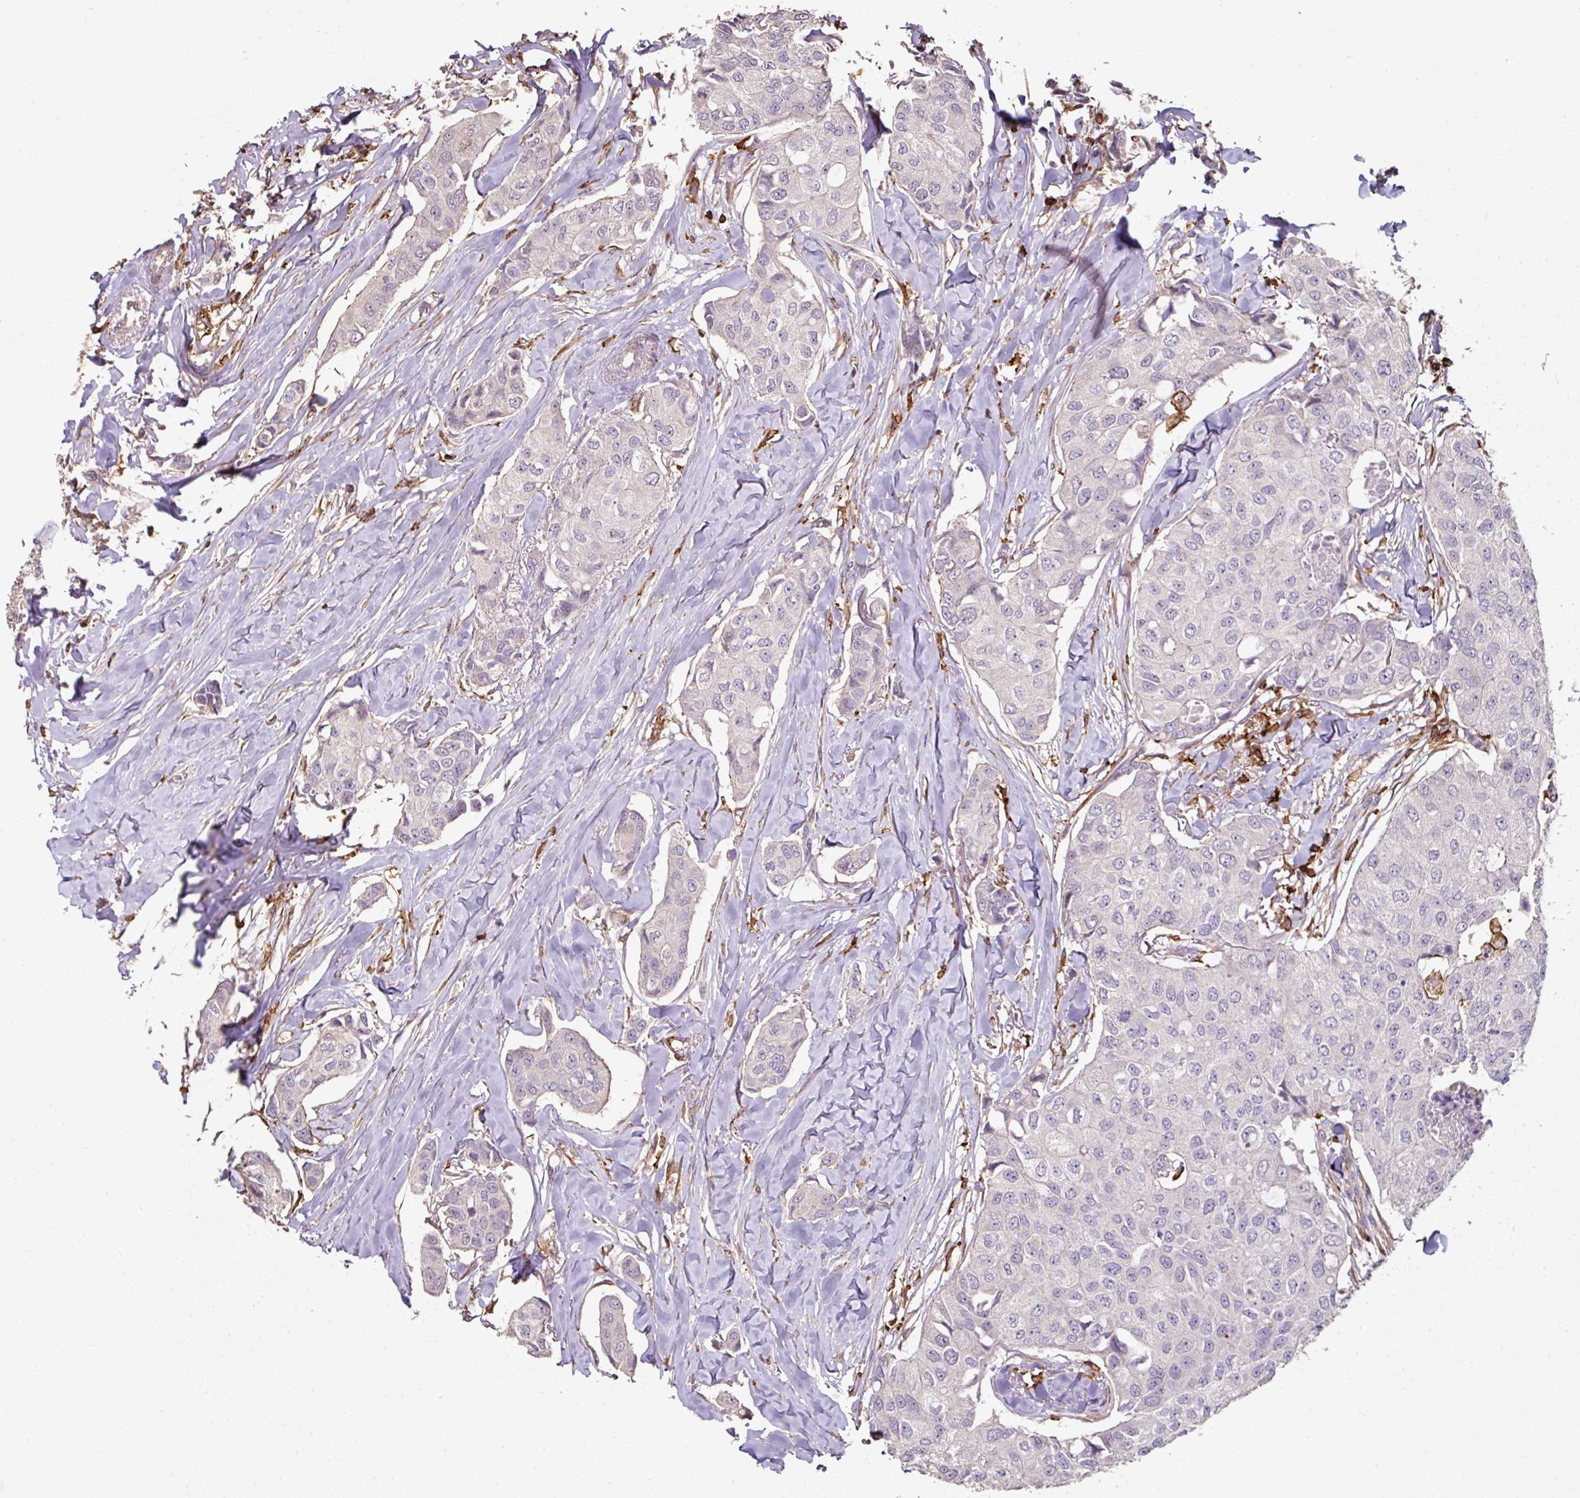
{"staining": {"intensity": "negative", "quantity": "none", "location": "none"}, "tissue": "breast cancer", "cell_type": "Tumor cells", "image_type": "cancer", "snomed": [{"axis": "morphology", "description": "Duct carcinoma"}, {"axis": "topography", "description": "Breast"}], "caption": "Tumor cells show no significant protein staining in invasive ductal carcinoma (breast).", "gene": "OLFML2B", "patient": {"sex": "female", "age": 80}}